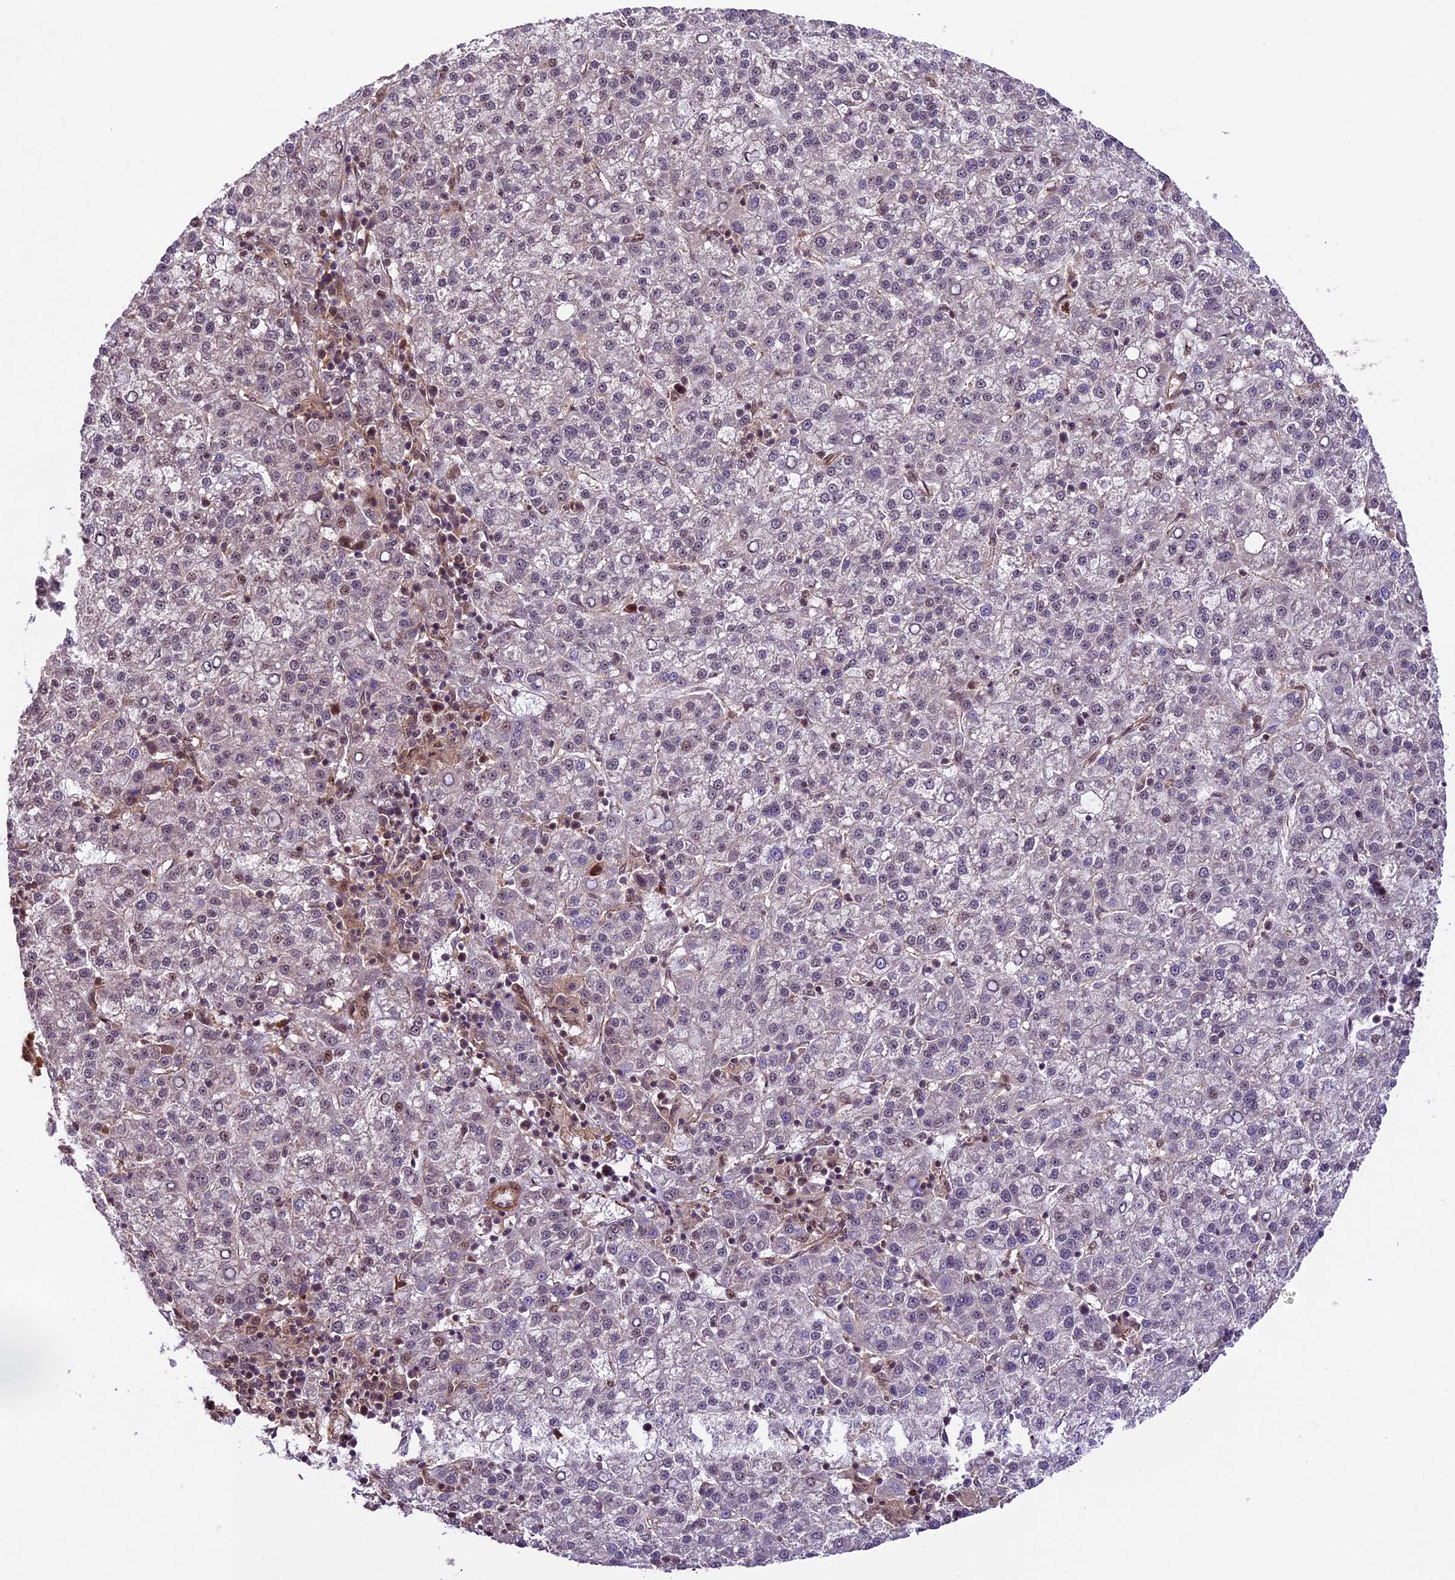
{"staining": {"intensity": "moderate", "quantity": "<25%", "location": "cytoplasmic/membranous,nuclear"}, "tissue": "liver cancer", "cell_type": "Tumor cells", "image_type": "cancer", "snomed": [{"axis": "morphology", "description": "Carcinoma, Hepatocellular, NOS"}, {"axis": "topography", "description": "Liver"}], "caption": "This histopathology image shows immunohistochemistry (IHC) staining of hepatocellular carcinoma (liver), with low moderate cytoplasmic/membranous and nuclear staining in about <25% of tumor cells.", "gene": "DHX38", "patient": {"sex": "female", "age": 58}}